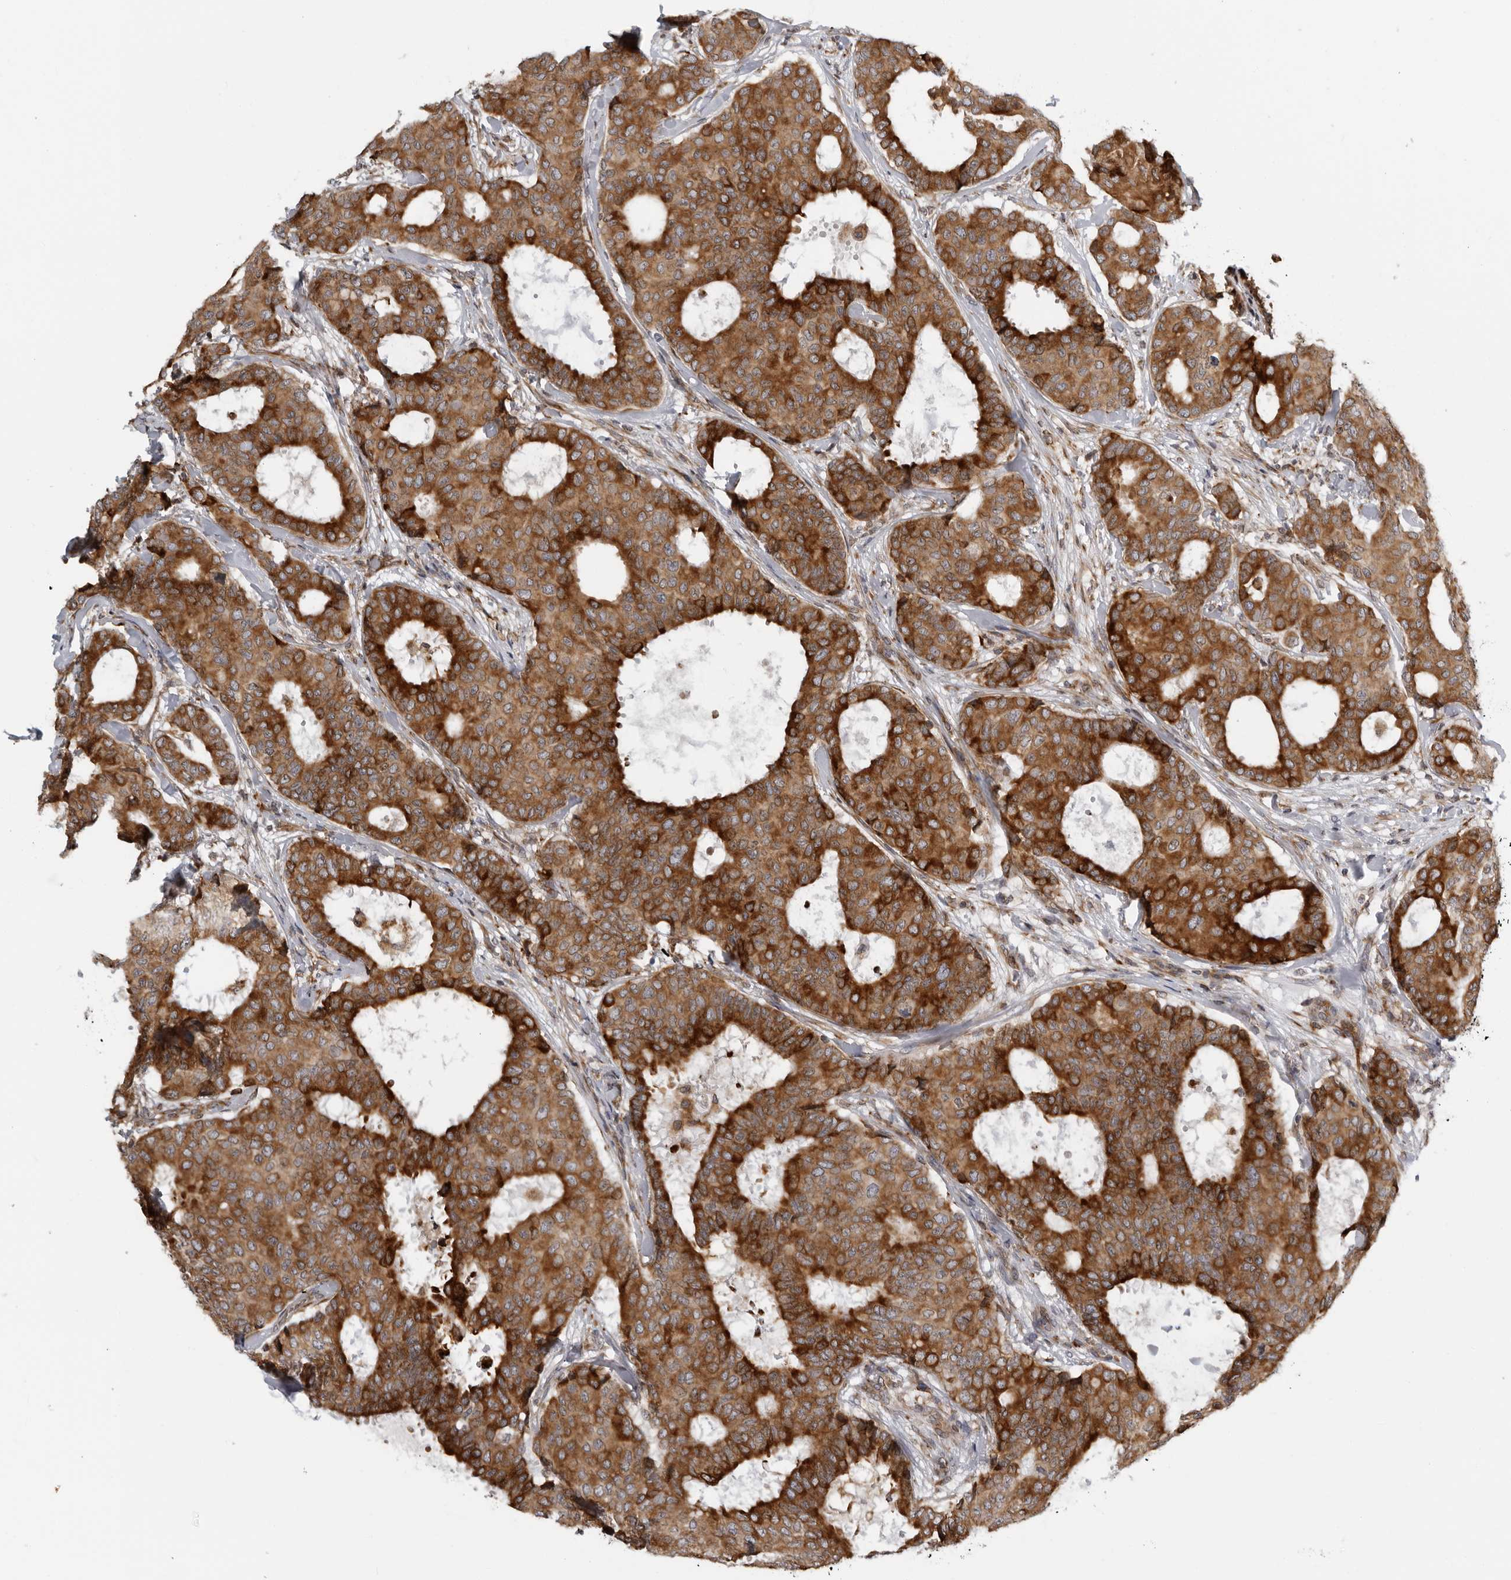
{"staining": {"intensity": "strong", "quantity": ">75%", "location": "cytoplasmic/membranous"}, "tissue": "breast cancer", "cell_type": "Tumor cells", "image_type": "cancer", "snomed": [{"axis": "morphology", "description": "Duct carcinoma"}, {"axis": "topography", "description": "Breast"}], "caption": "Immunohistochemistry (IHC) staining of breast cancer, which shows high levels of strong cytoplasmic/membranous positivity in approximately >75% of tumor cells indicating strong cytoplasmic/membranous protein positivity. The staining was performed using DAB (brown) for protein detection and nuclei were counterstained in hematoxylin (blue).", "gene": "ALPK2", "patient": {"sex": "female", "age": 75}}